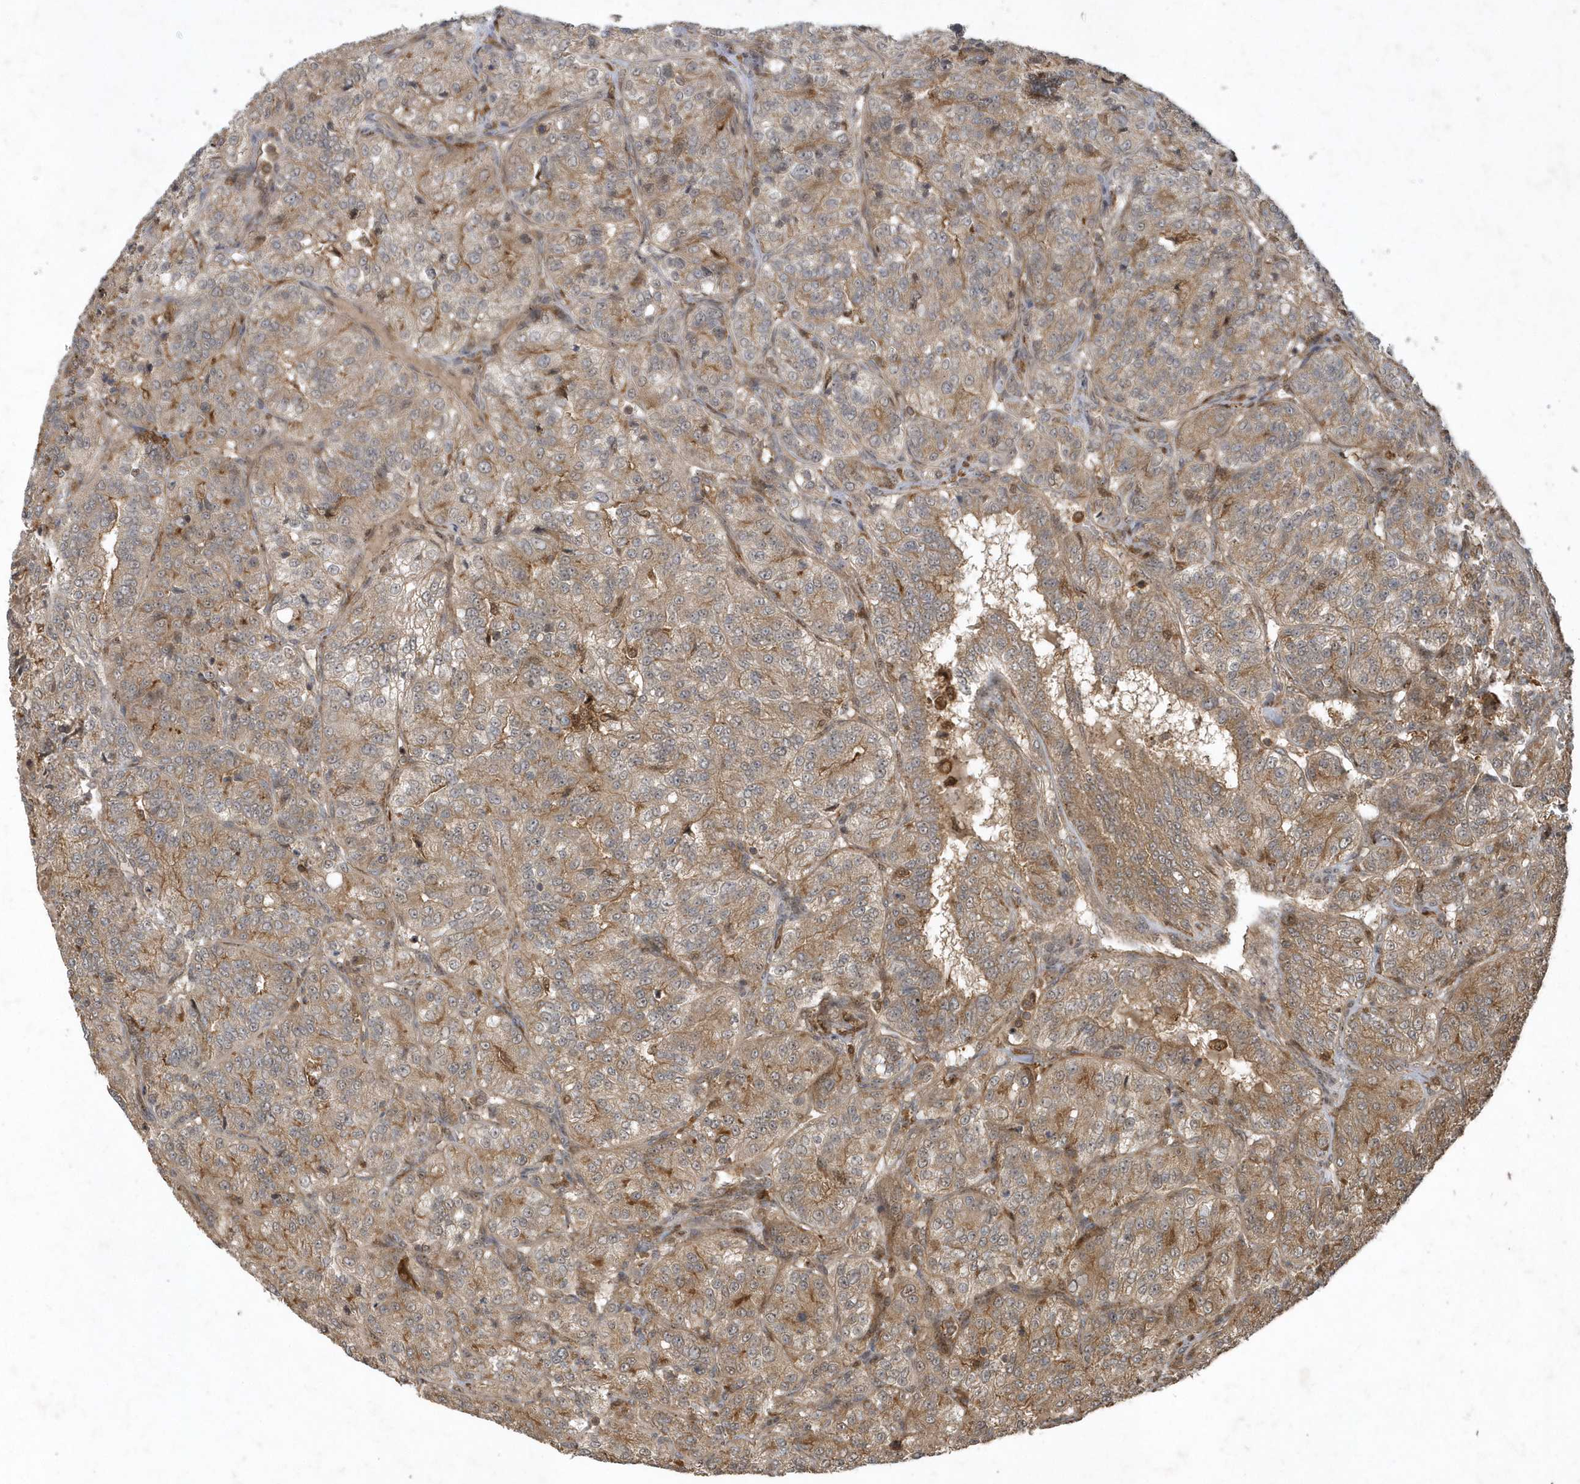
{"staining": {"intensity": "moderate", "quantity": ">75%", "location": "cytoplasmic/membranous"}, "tissue": "renal cancer", "cell_type": "Tumor cells", "image_type": "cancer", "snomed": [{"axis": "morphology", "description": "Adenocarcinoma, NOS"}, {"axis": "topography", "description": "Kidney"}], "caption": "Brown immunohistochemical staining in human adenocarcinoma (renal) reveals moderate cytoplasmic/membranous expression in approximately >75% of tumor cells.", "gene": "LACC1", "patient": {"sex": "female", "age": 63}}